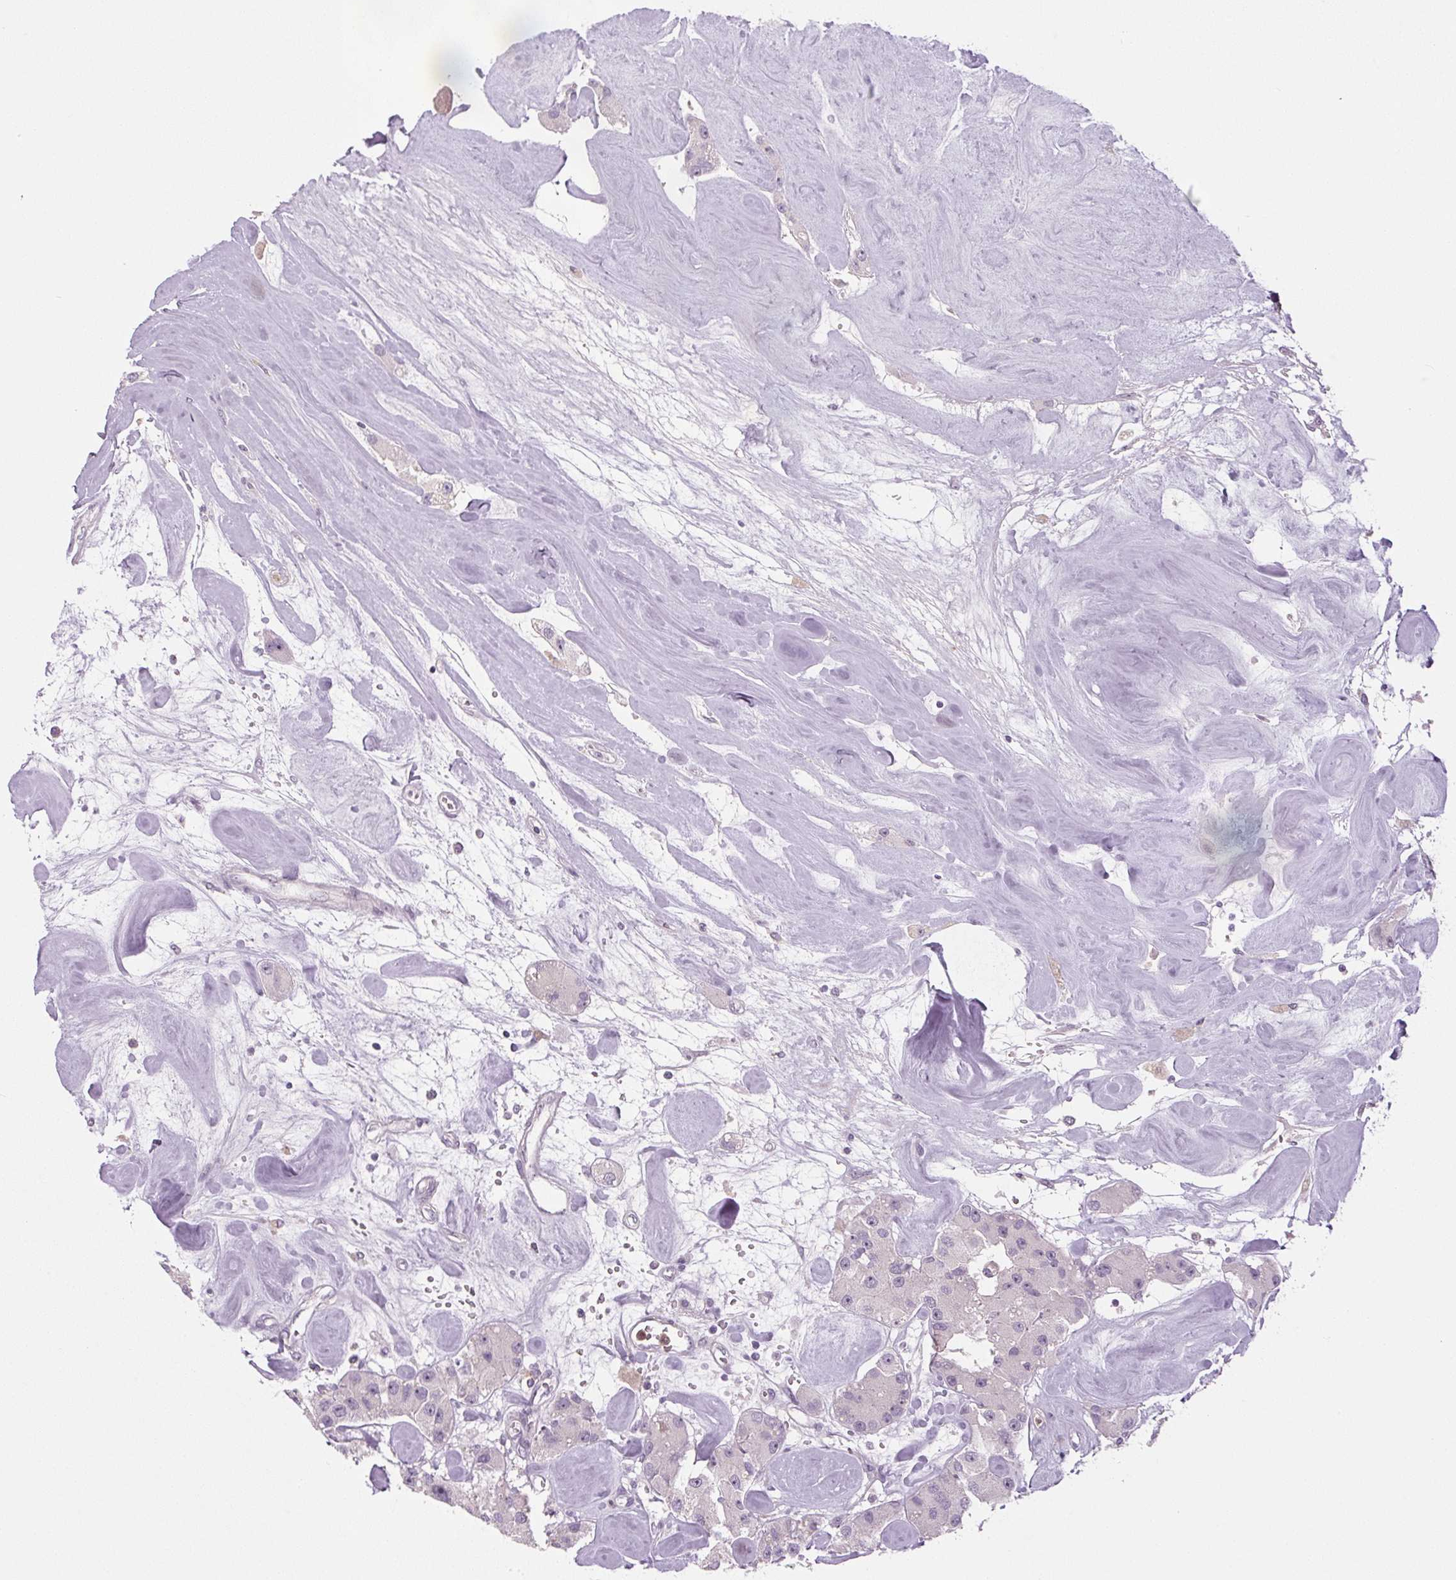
{"staining": {"intensity": "negative", "quantity": "none", "location": "none"}, "tissue": "carcinoid", "cell_type": "Tumor cells", "image_type": "cancer", "snomed": [{"axis": "morphology", "description": "Carcinoid, malignant, NOS"}, {"axis": "topography", "description": "Pancreas"}], "caption": "This is an immunohistochemistry (IHC) photomicrograph of malignant carcinoid. There is no expression in tumor cells.", "gene": "SGF29", "patient": {"sex": "male", "age": 41}}